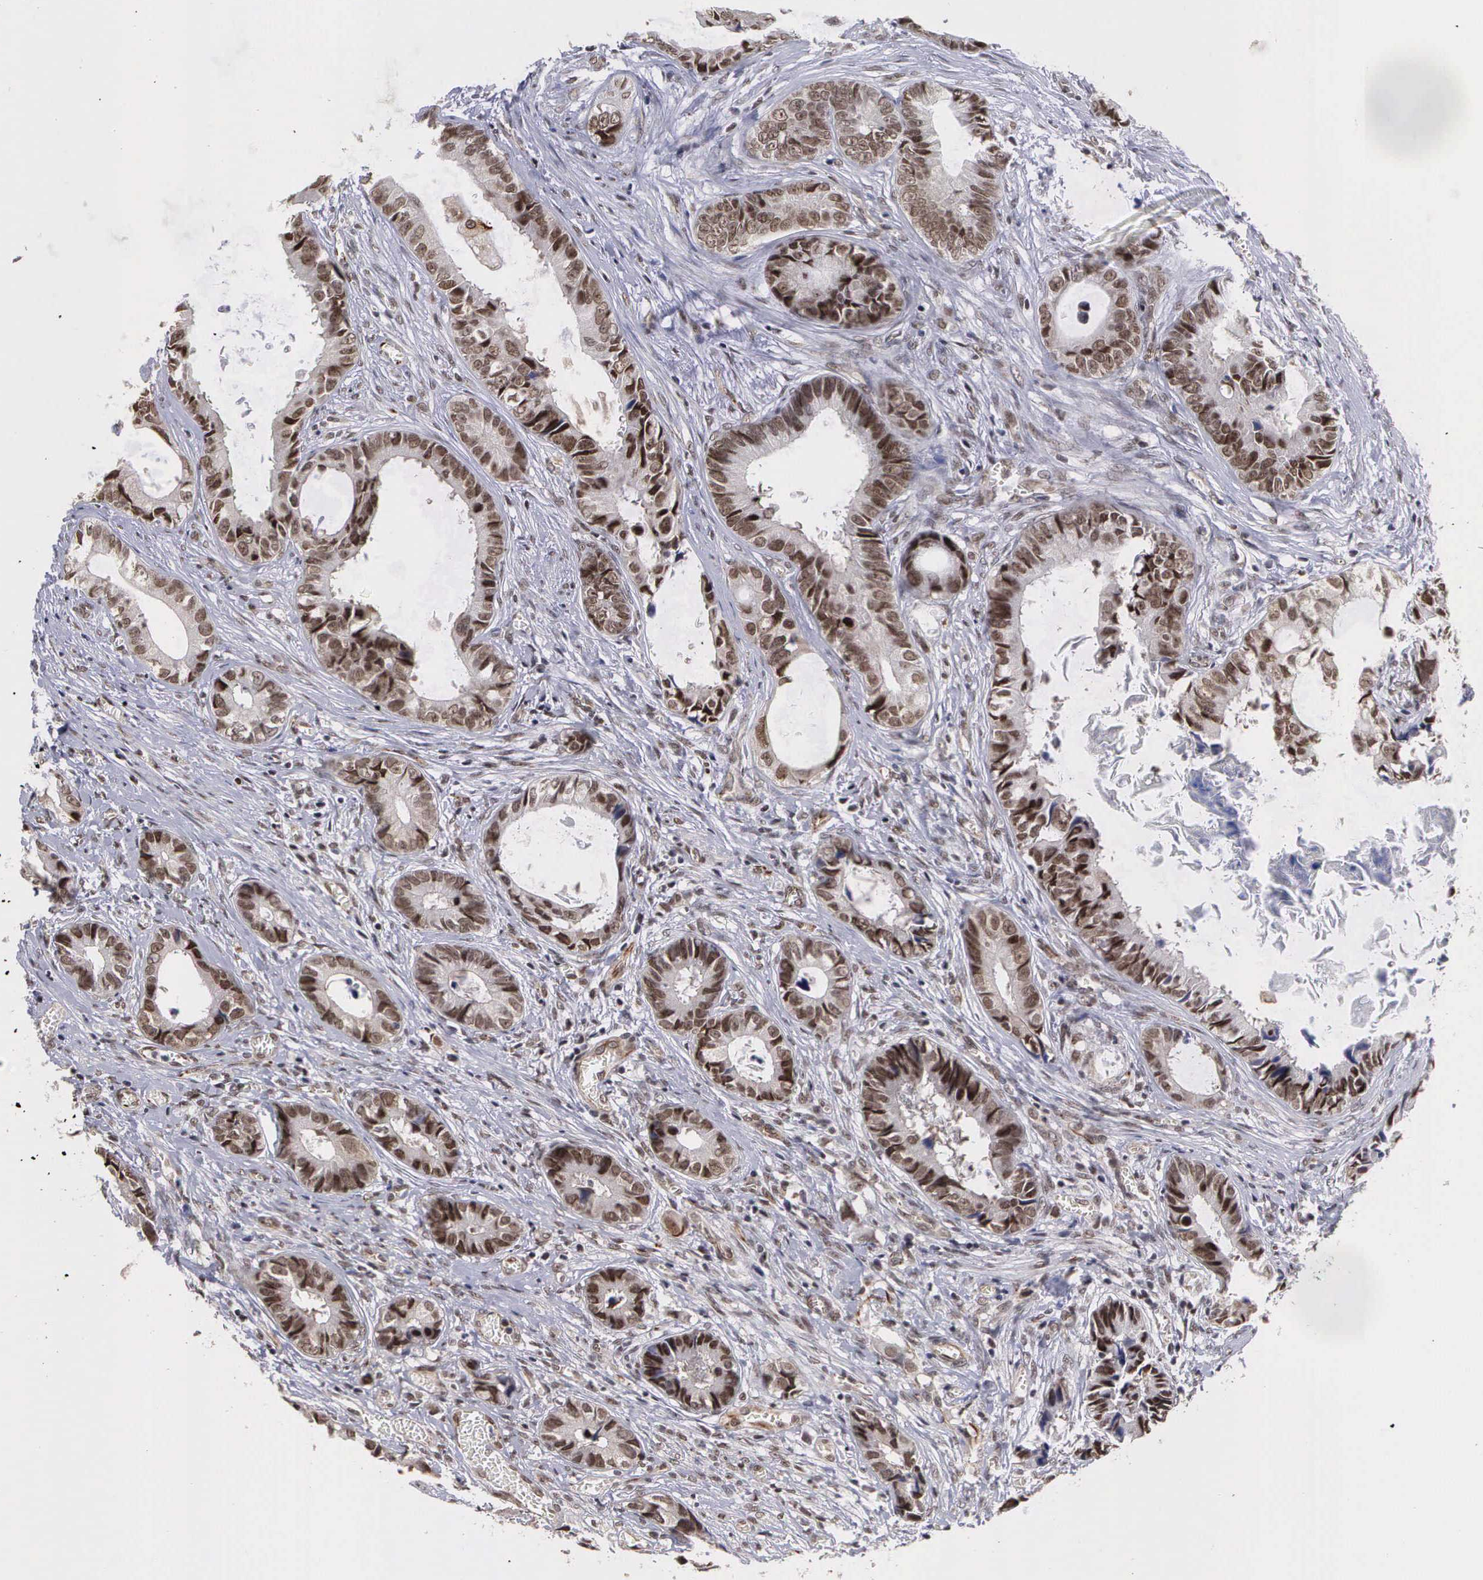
{"staining": {"intensity": "moderate", "quantity": ">75%", "location": "nuclear"}, "tissue": "colorectal cancer", "cell_type": "Tumor cells", "image_type": "cancer", "snomed": [{"axis": "morphology", "description": "Adenocarcinoma, NOS"}, {"axis": "topography", "description": "Rectum"}], "caption": "Moderate nuclear positivity is present in approximately >75% of tumor cells in colorectal cancer.", "gene": "MORC2", "patient": {"sex": "female", "age": 98}}